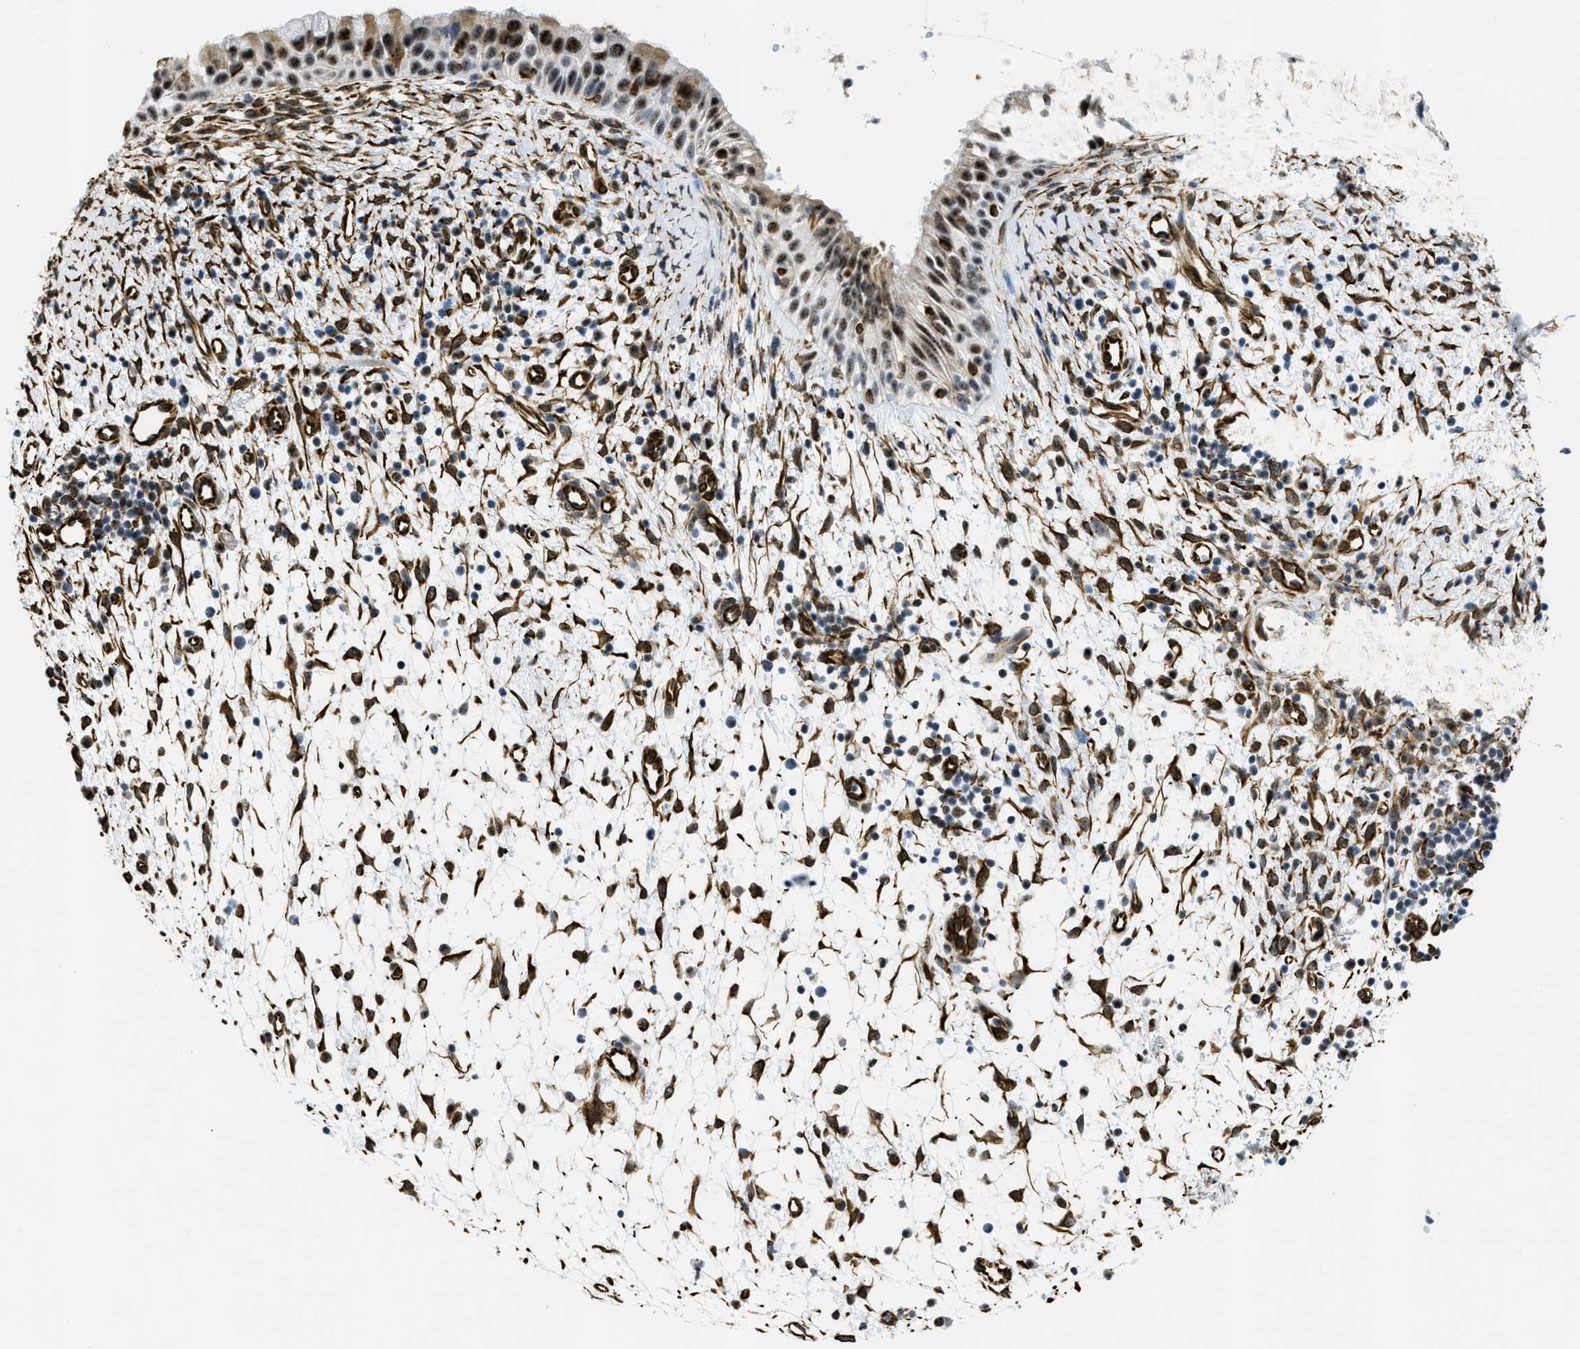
{"staining": {"intensity": "moderate", "quantity": ">75%", "location": "cytoplasmic/membranous,nuclear"}, "tissue": "nasopharynx", "cell_type": "Respiratory epithelial cells", "image_type": "normal", "snomed": [{"axis": "morphology", "description": "Normal tissue, NOS"}, {"axis": "topography", "description": "Nasopharynx"}], "caption": "Brown immunohistochemical staining in benign human nasopharynx displays moderate cytoplasmic/membranous,nuclear positivity in approximately >75% of respiratory epithelial cells.", "gene": "LRRC8B", "patient": {"sex": "male", "age": 22}}